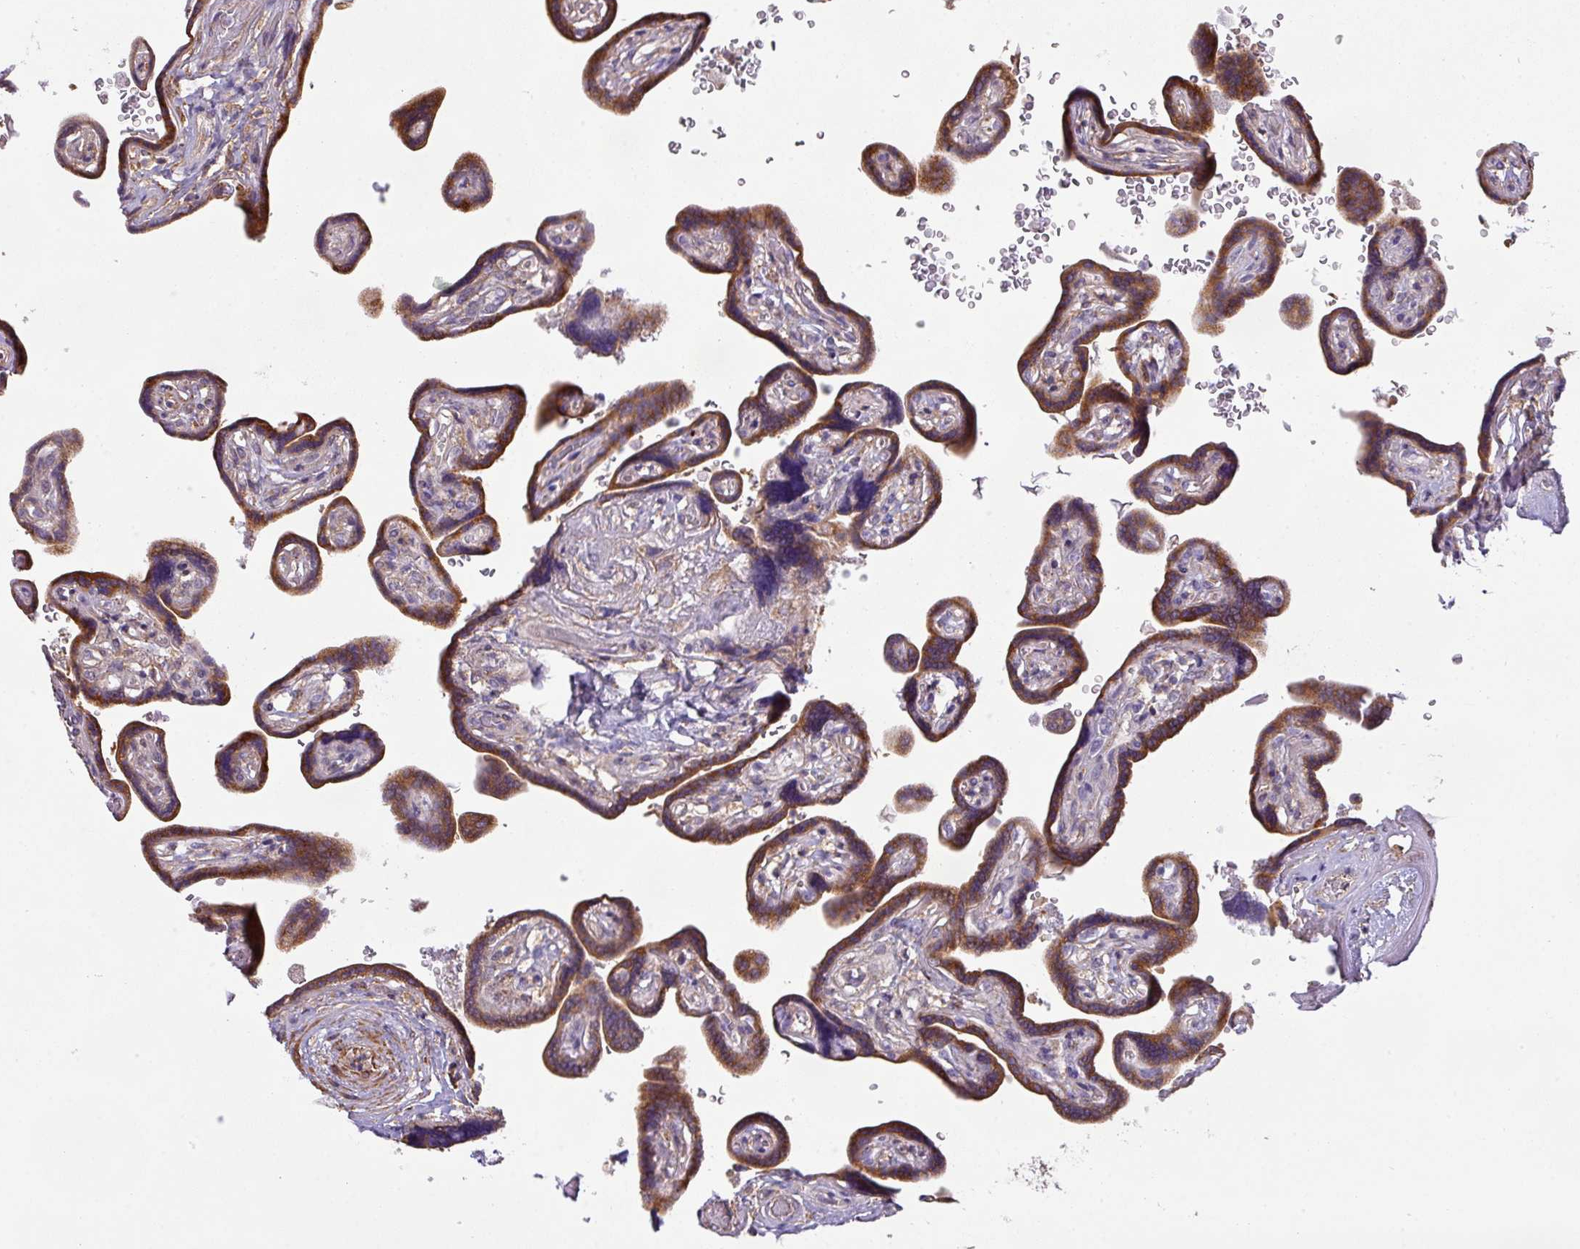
{"staining": {"intensity": "strong", "quantity": ">75%", "location": "cytoplasmic/membranous"}, "tissue": "placenta", "cell_type": "Decidual cells", "image_type": "normal", "snomed": [{"axis": "morphology", "description": "Normal tissue, NOS"}, {"axis": "topography", "description": "Placenta"}], "caption": "A high amount of strong cytoplasmic/membranous staining is present in approximately >75% of decidual cells in normal placenta. (DAB (3,3'-diaminobenzidine) IHC, brown staining for protein, blue staining for nuclei).", "gene": "LRRC41", "patient": {"sex": "female", "age": 32}}